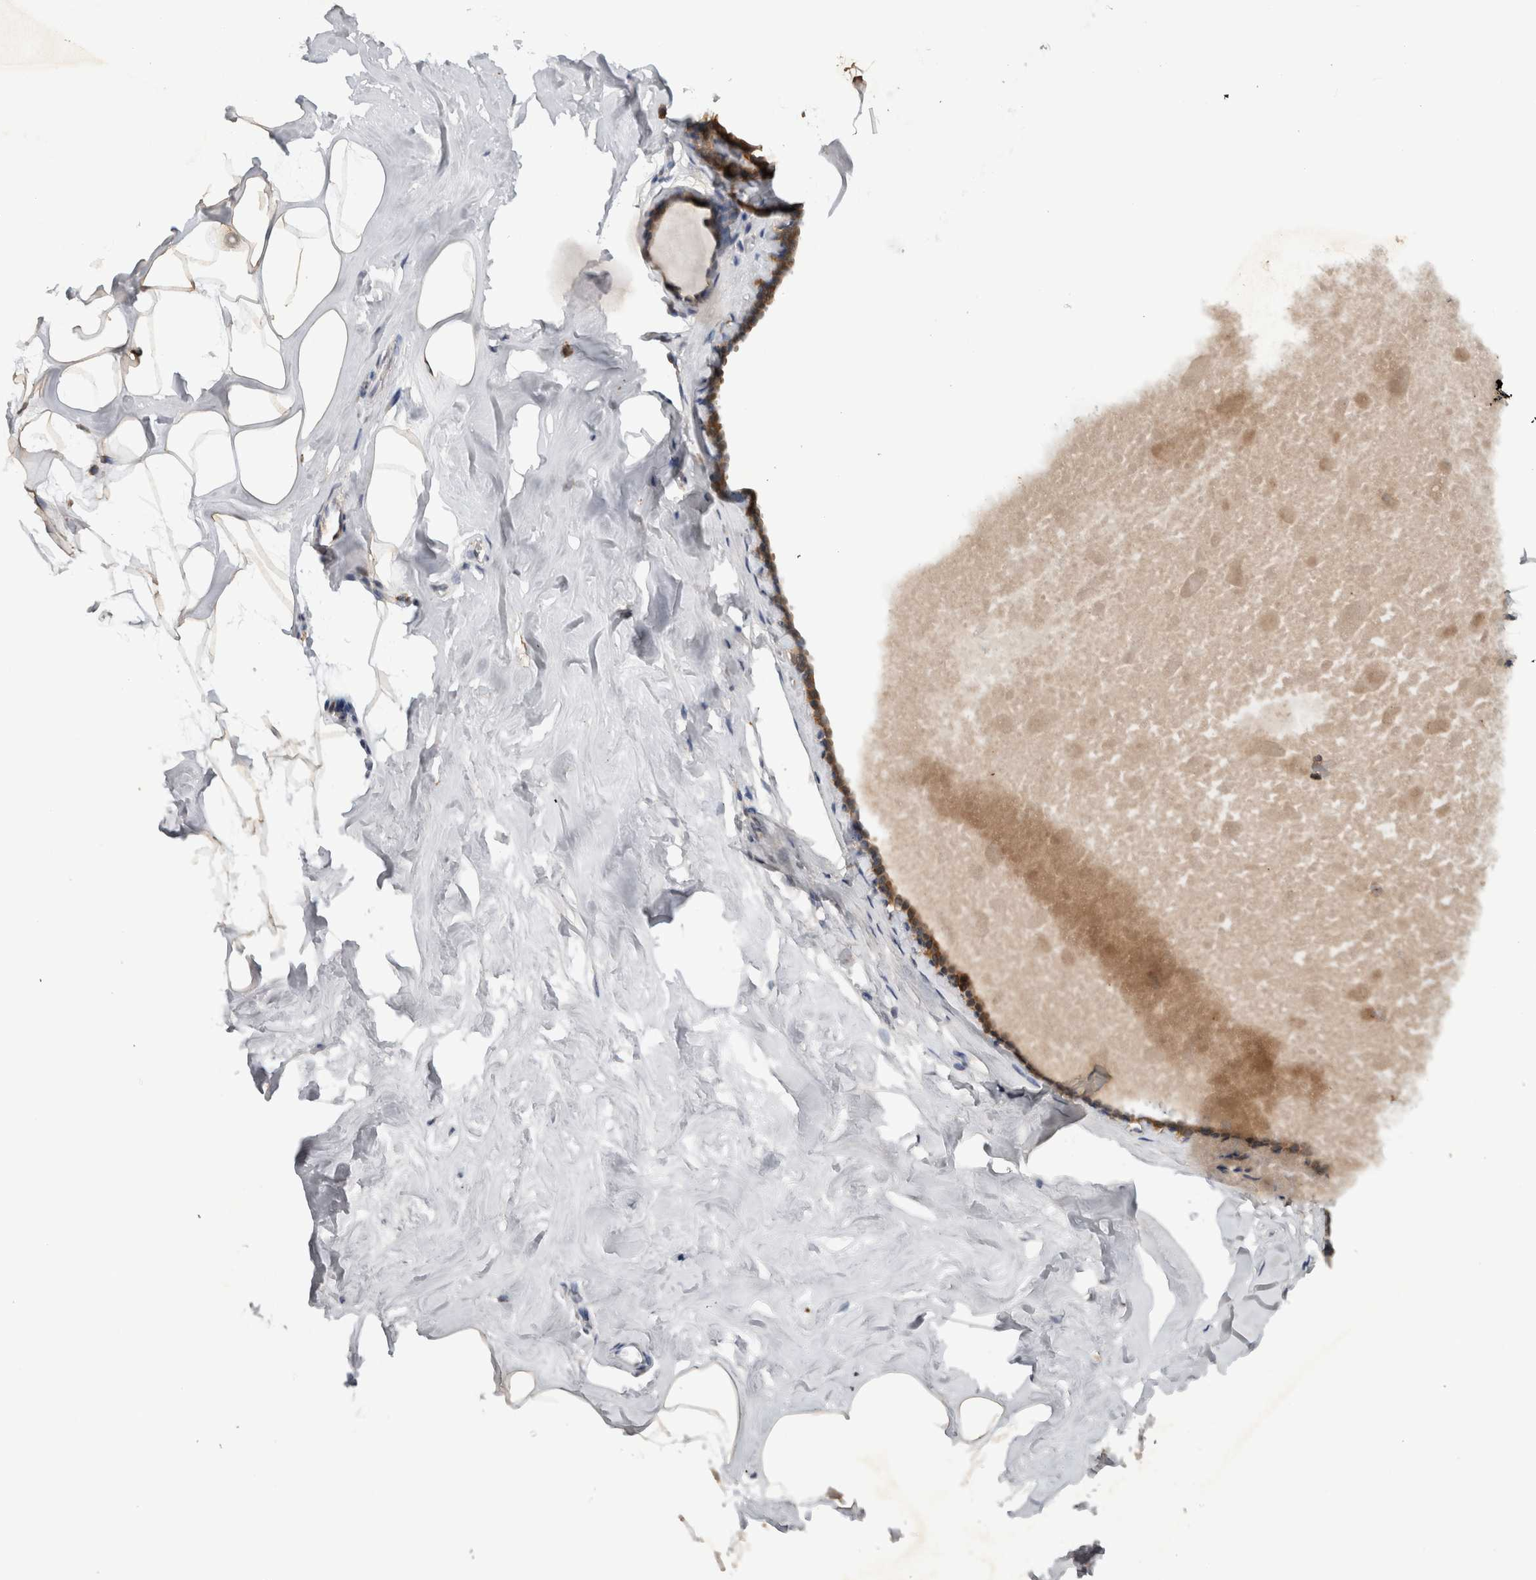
{"staining": {"intensity": "moderate", "quantity": ">75%", "location": "cytoplasmic/membranous"}, "tissue": "adipose tissue", "cell_type": "Adipocytes", "image_type": "normal", "snomed": [{"axis": "morphology", "description": "Normal tissue, NOS"}, {"axis": "morphology", "description": "Fibrosis, NOS"}, {"axis": "topography", "description": "Breast"}, {"axis": "topography", "description": "Adipose tissue"}], "caption": "A photomicrograph of human adipose tissue stained for a protein reveals moderate cytoplasmic/membranous brown staining in adipocytes. The protein of interest is shown in brown color, while the nuclei are stained blue.", "gene": "ADGRL3", "patient": {"sex": "female", "age": 39}}